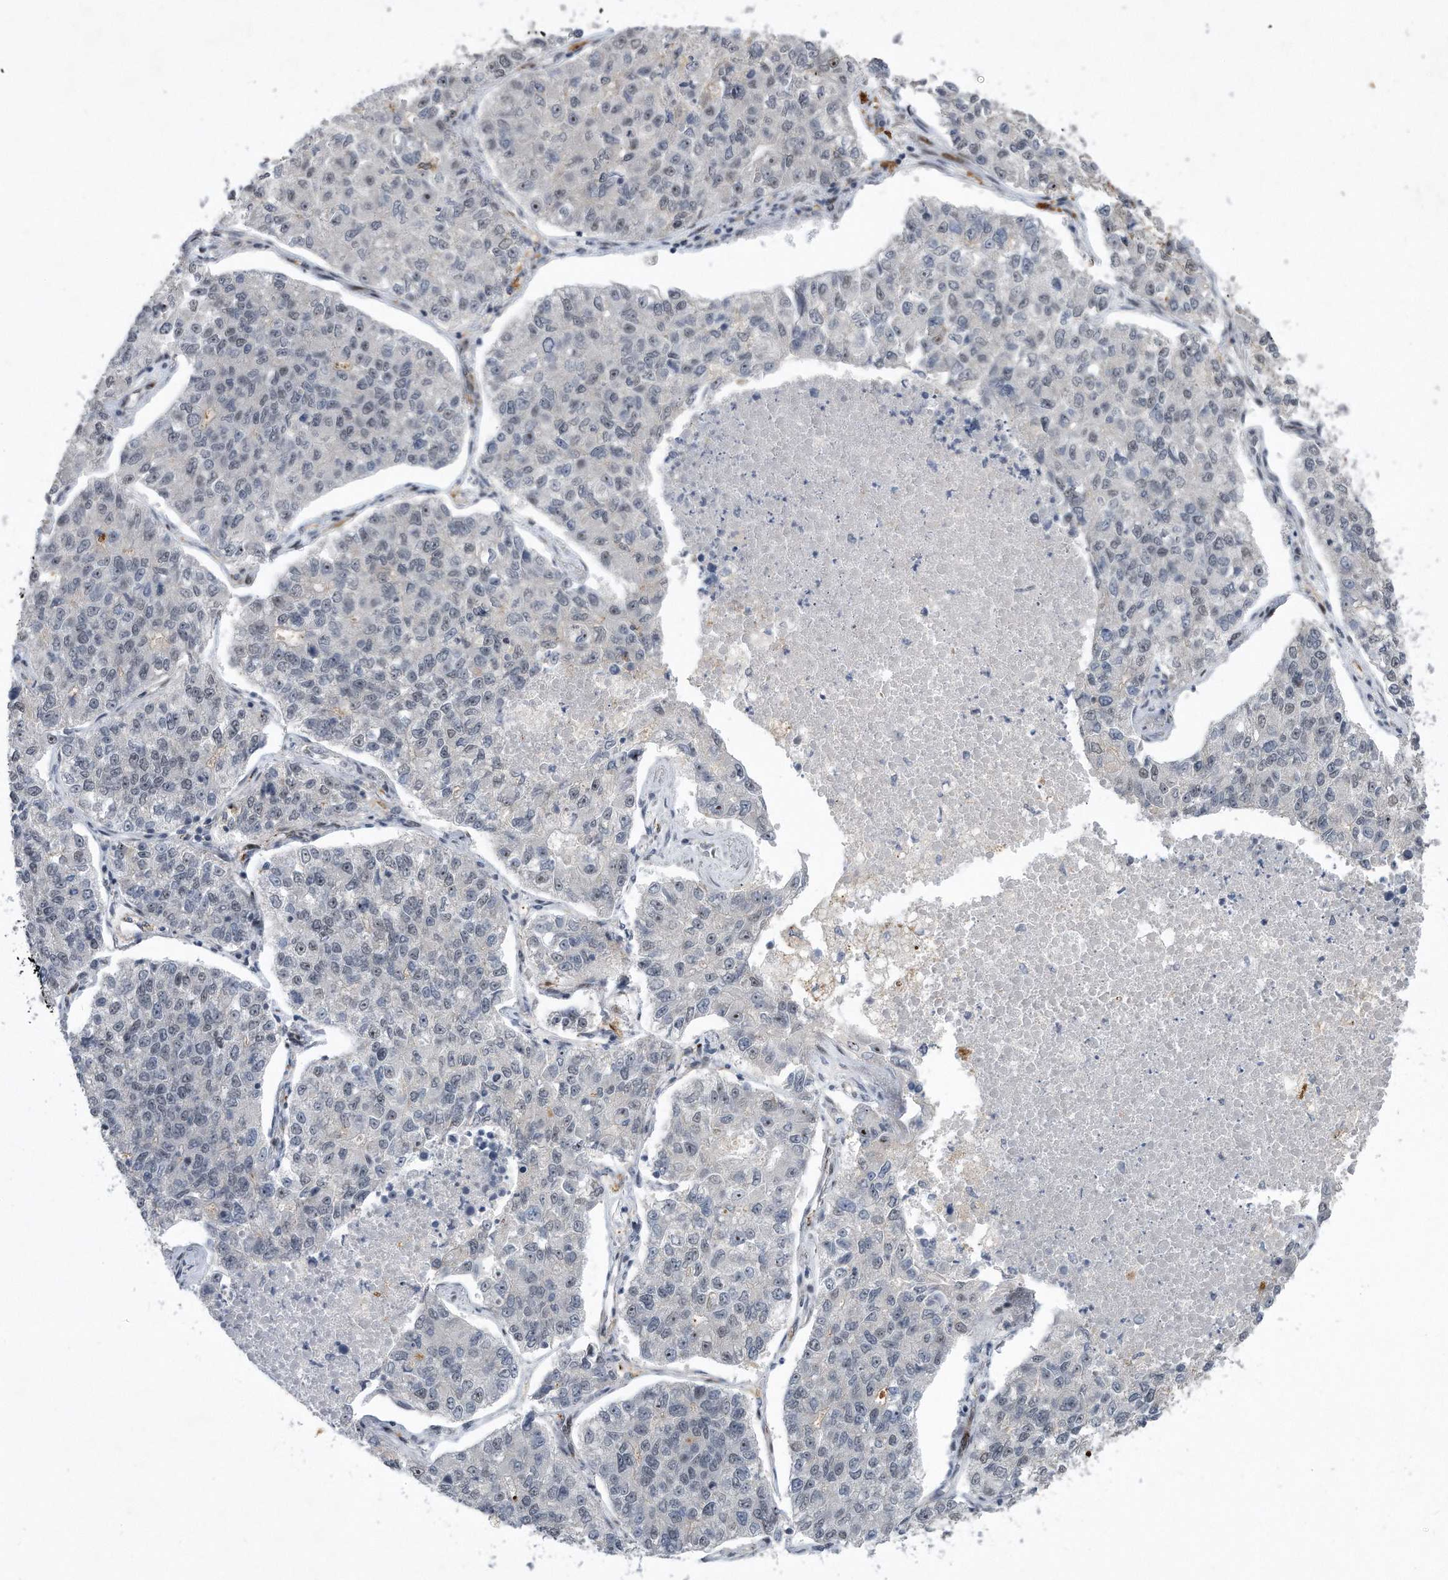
{"staining": {"intensity": "negative", "quantity": "none", "location": "none"}, "tissue": "lung cancer", "cell_type": "Tumor cells", "image_type": "cancer", "snomed": [{"axis": "morphology", "description": "Adenocarcinoma, NOS"}, {"axis": "topography", "description": "Lung"}], "caption": "Tumor cells are negative for brown protein staining in lung cancer (adenocarcinoma).", "gene": "PGBD2", "patient": {"sex": "male", "age": 49}}